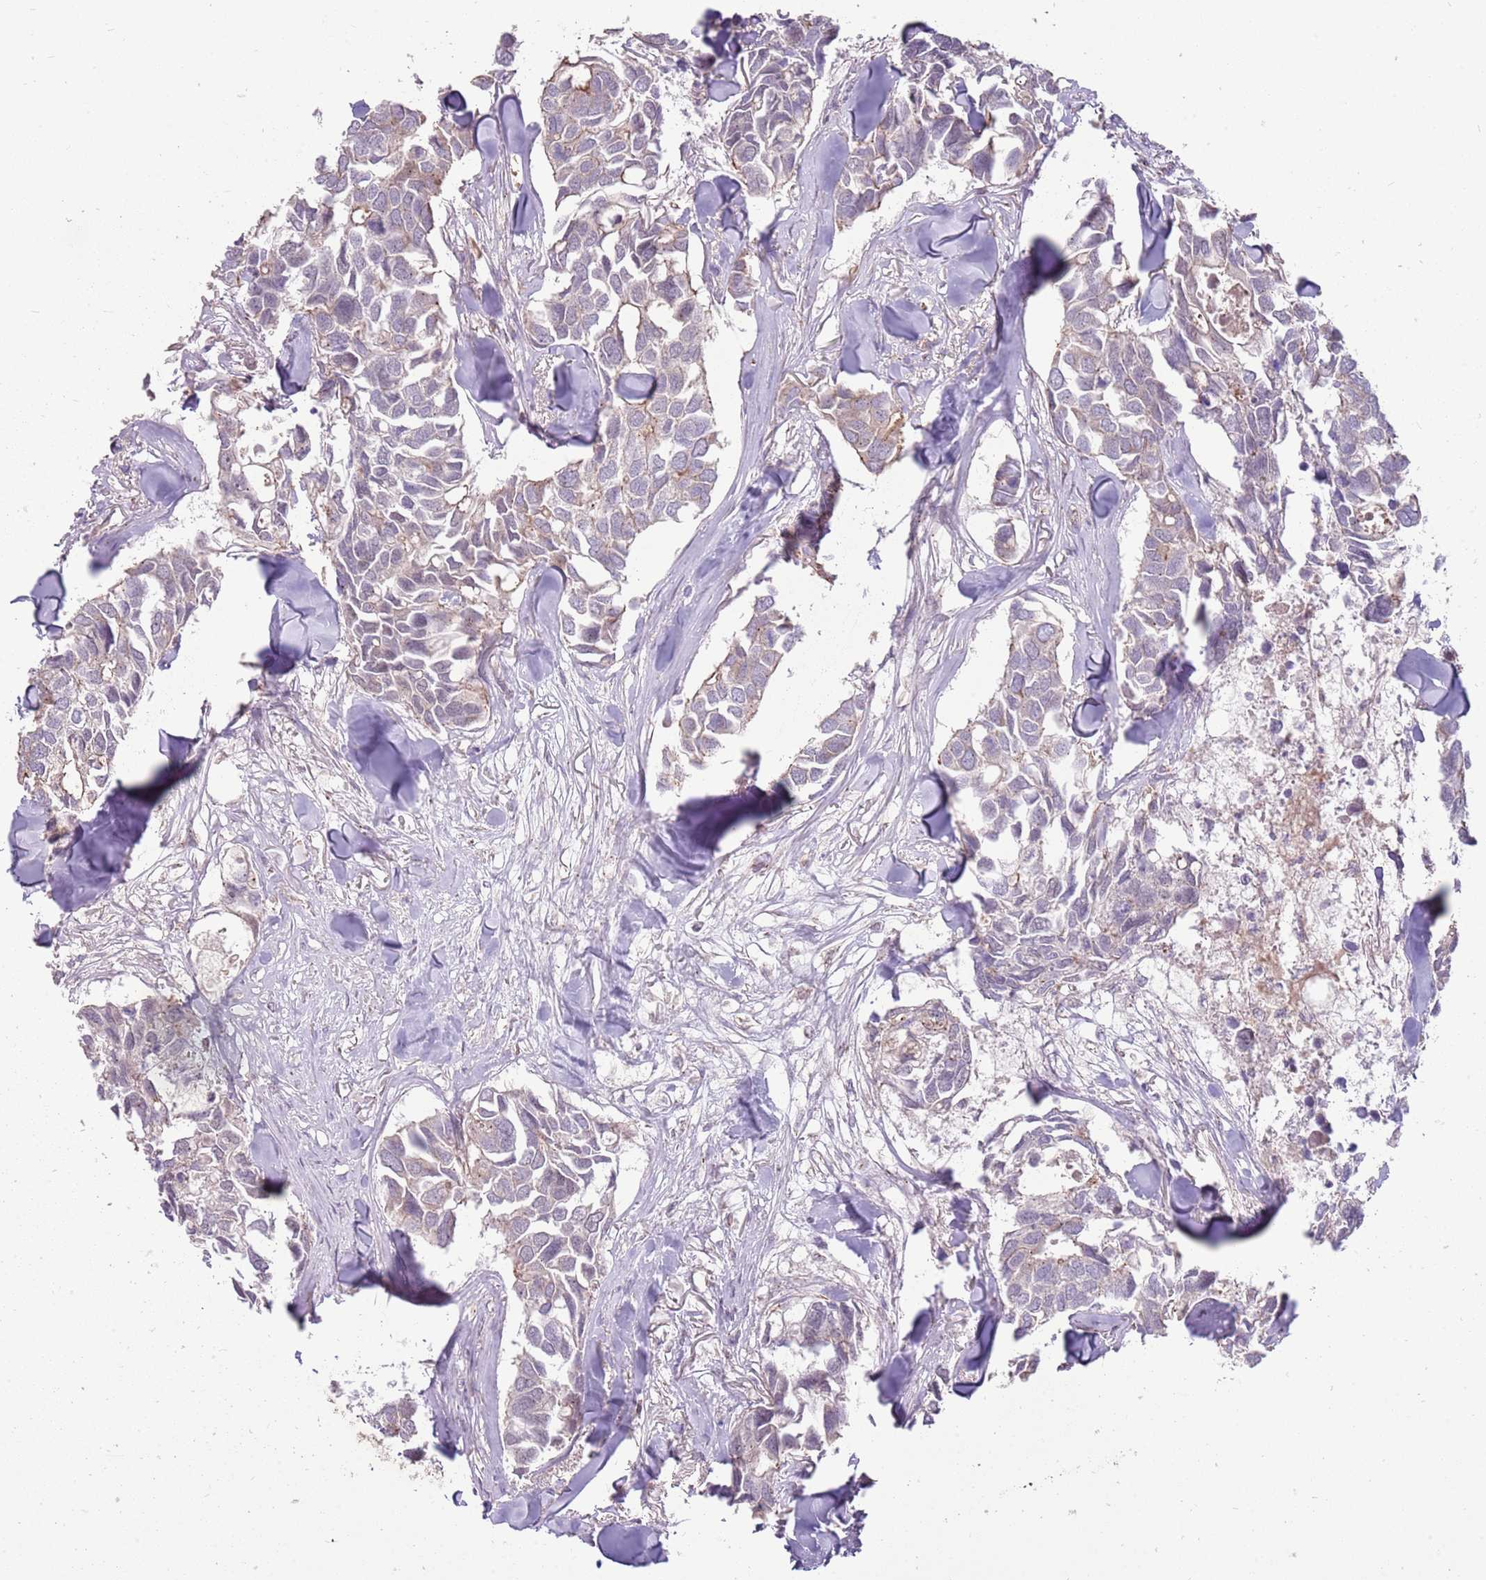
{"staining": {"intensity": "weak", "quantity": "<25%", "location": "cytoplasmic/membranous"}, "tissue": "breast cancer", "cell_type": "Tumor cells", "image_type": "cancer", "snomed": [{"axis": "morphology", "description": "Duct carcinoma"}, {"axis": "topography", "description": "Breast"}], "caption": "High magnification brightfield microscopy of breast cancer stained with DAB (3,3'-diaminobenzidine) (brown) and counterstained with hematoxylin (blue): tumor cells show no significant positivity.", "gene": "SPATA31D1", "patient": {"sex": "female", "age": 83}}